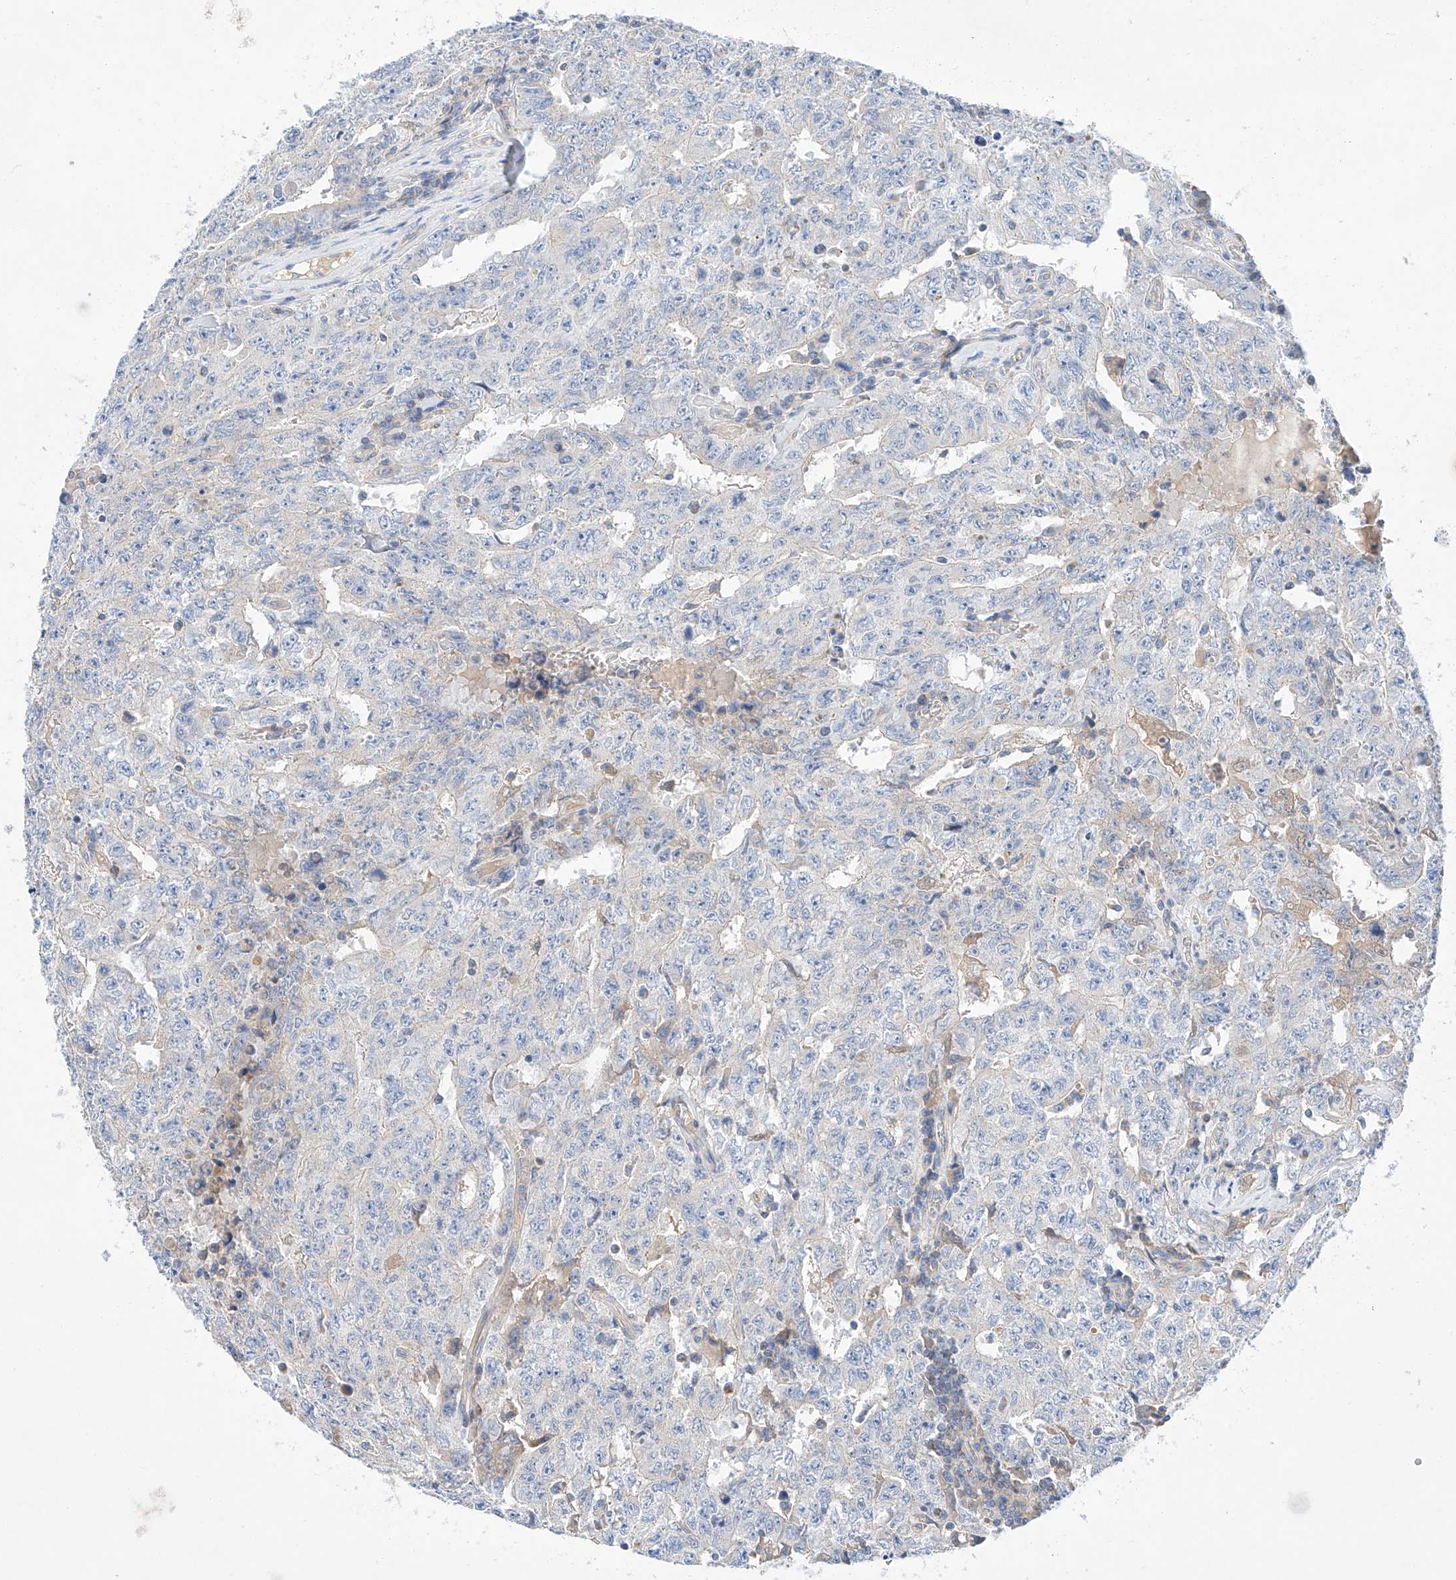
{"staining": {"intensity": "weak", "quantity": "<25%", "location": "cytoplasmic/membranous"}, "tissue": "testis cancer", "cell_type": "Tumor cells", "image_type": "cancer", "snomed": [{"axis": "morphology", "description": "Carcinoma, Embryonal, NOS"}, {"axis": "topography", "description": "Testis"}], "caption": "Image shows no significant protein expression in tumor cells of embryonal carcinoma (testis).", "gene": "C6orf118", "patient": {"sex": "male", "age": 26}}